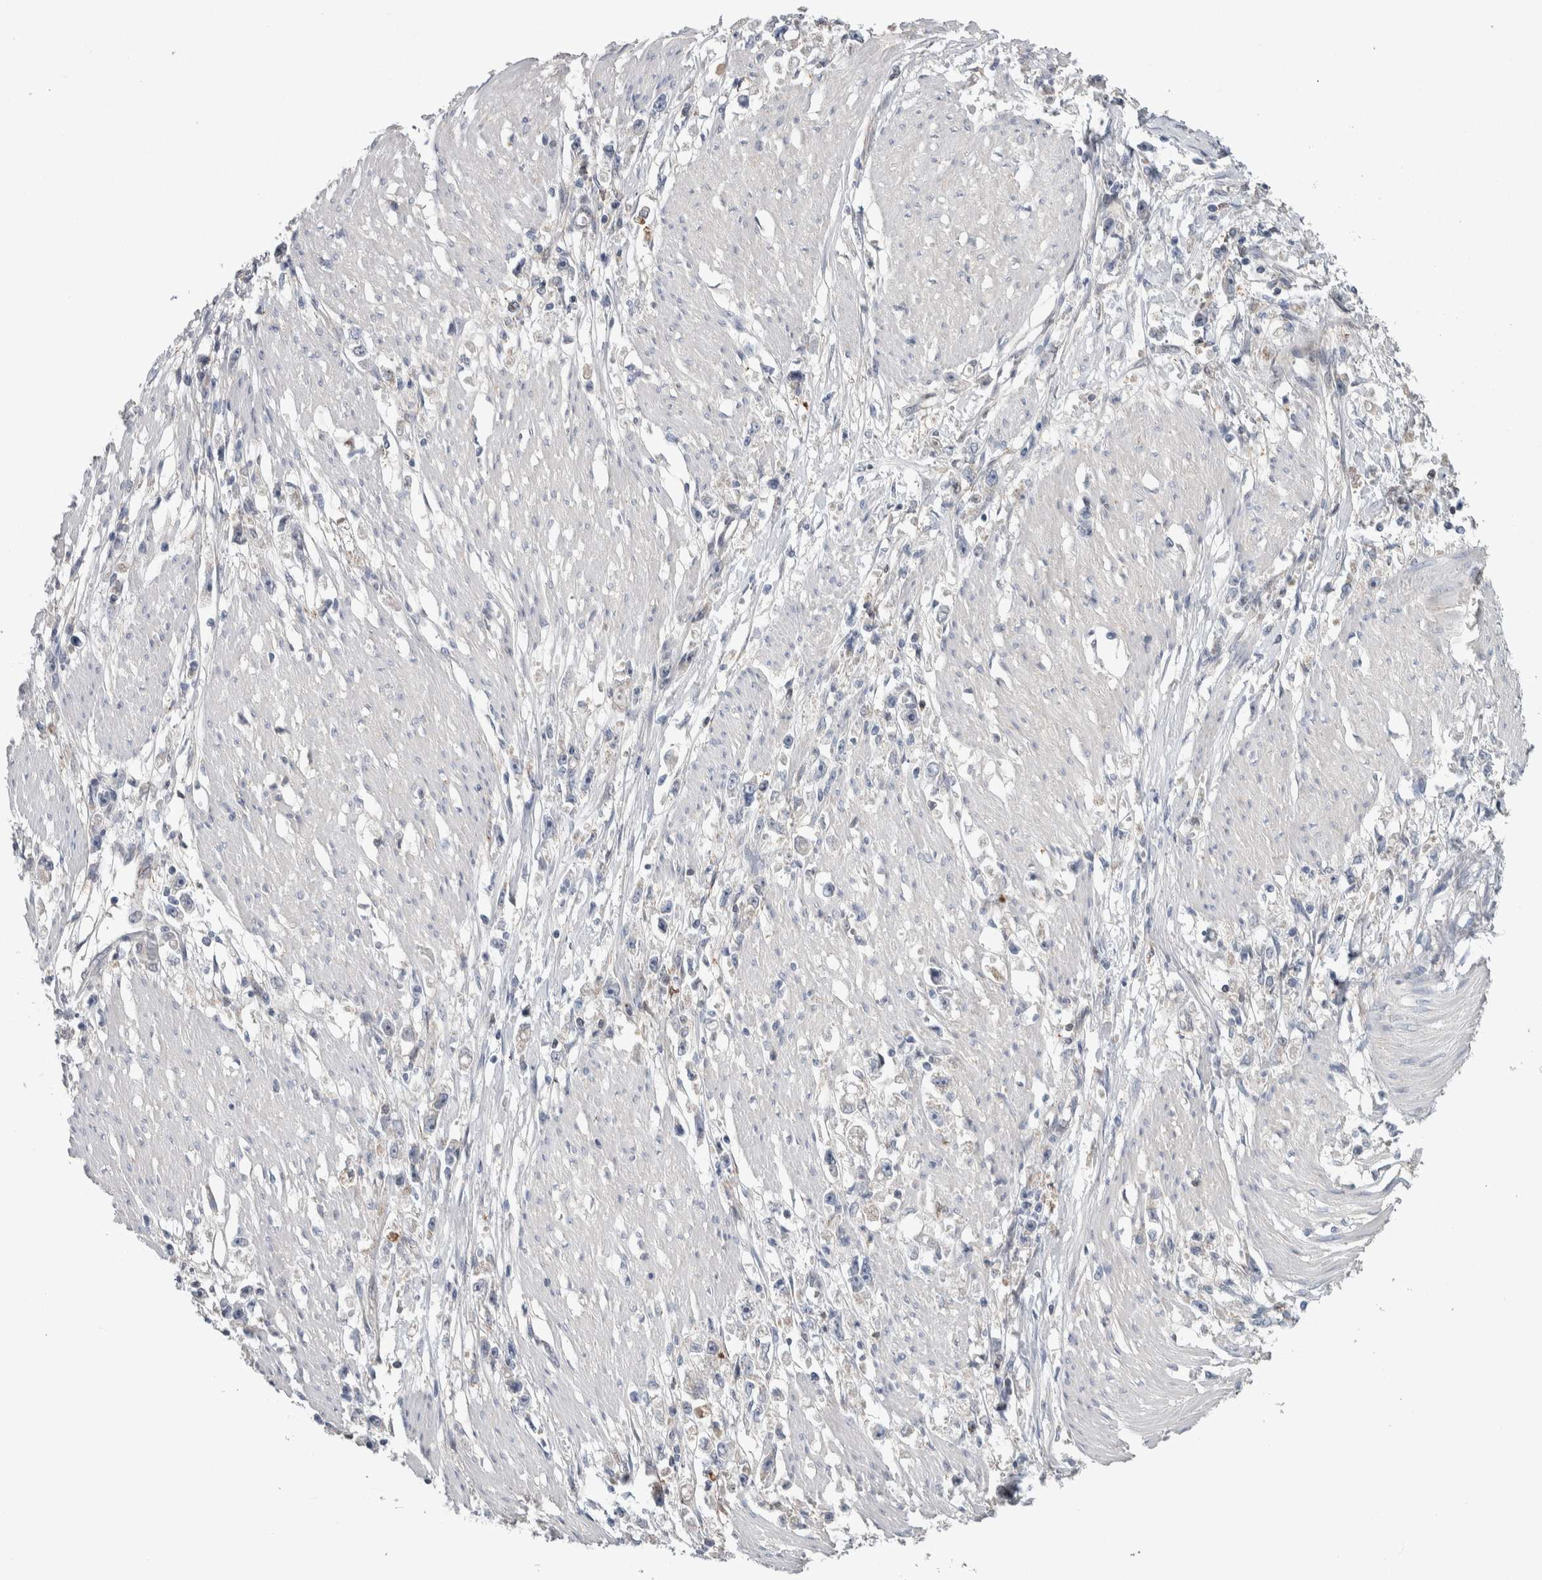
{"staining": {"intensity": "negative", "quantity": "none", "location": "none"}, "tissue": "stomach cancer", "cell_type": "Tumor cells", "image_type": "cancer", "snomed": [{"axis": "morphology", "description": "Adenocarcinoma, NOS"}, {"axis": "topography", "description": "Stomach"}], "caption": "Immunohistochemistry of human stomach adenocarcinoma exhibits no expression in tumor cells.", "gene": "TAX1BP1", "patient": {"sex": "female", "age": 59}}